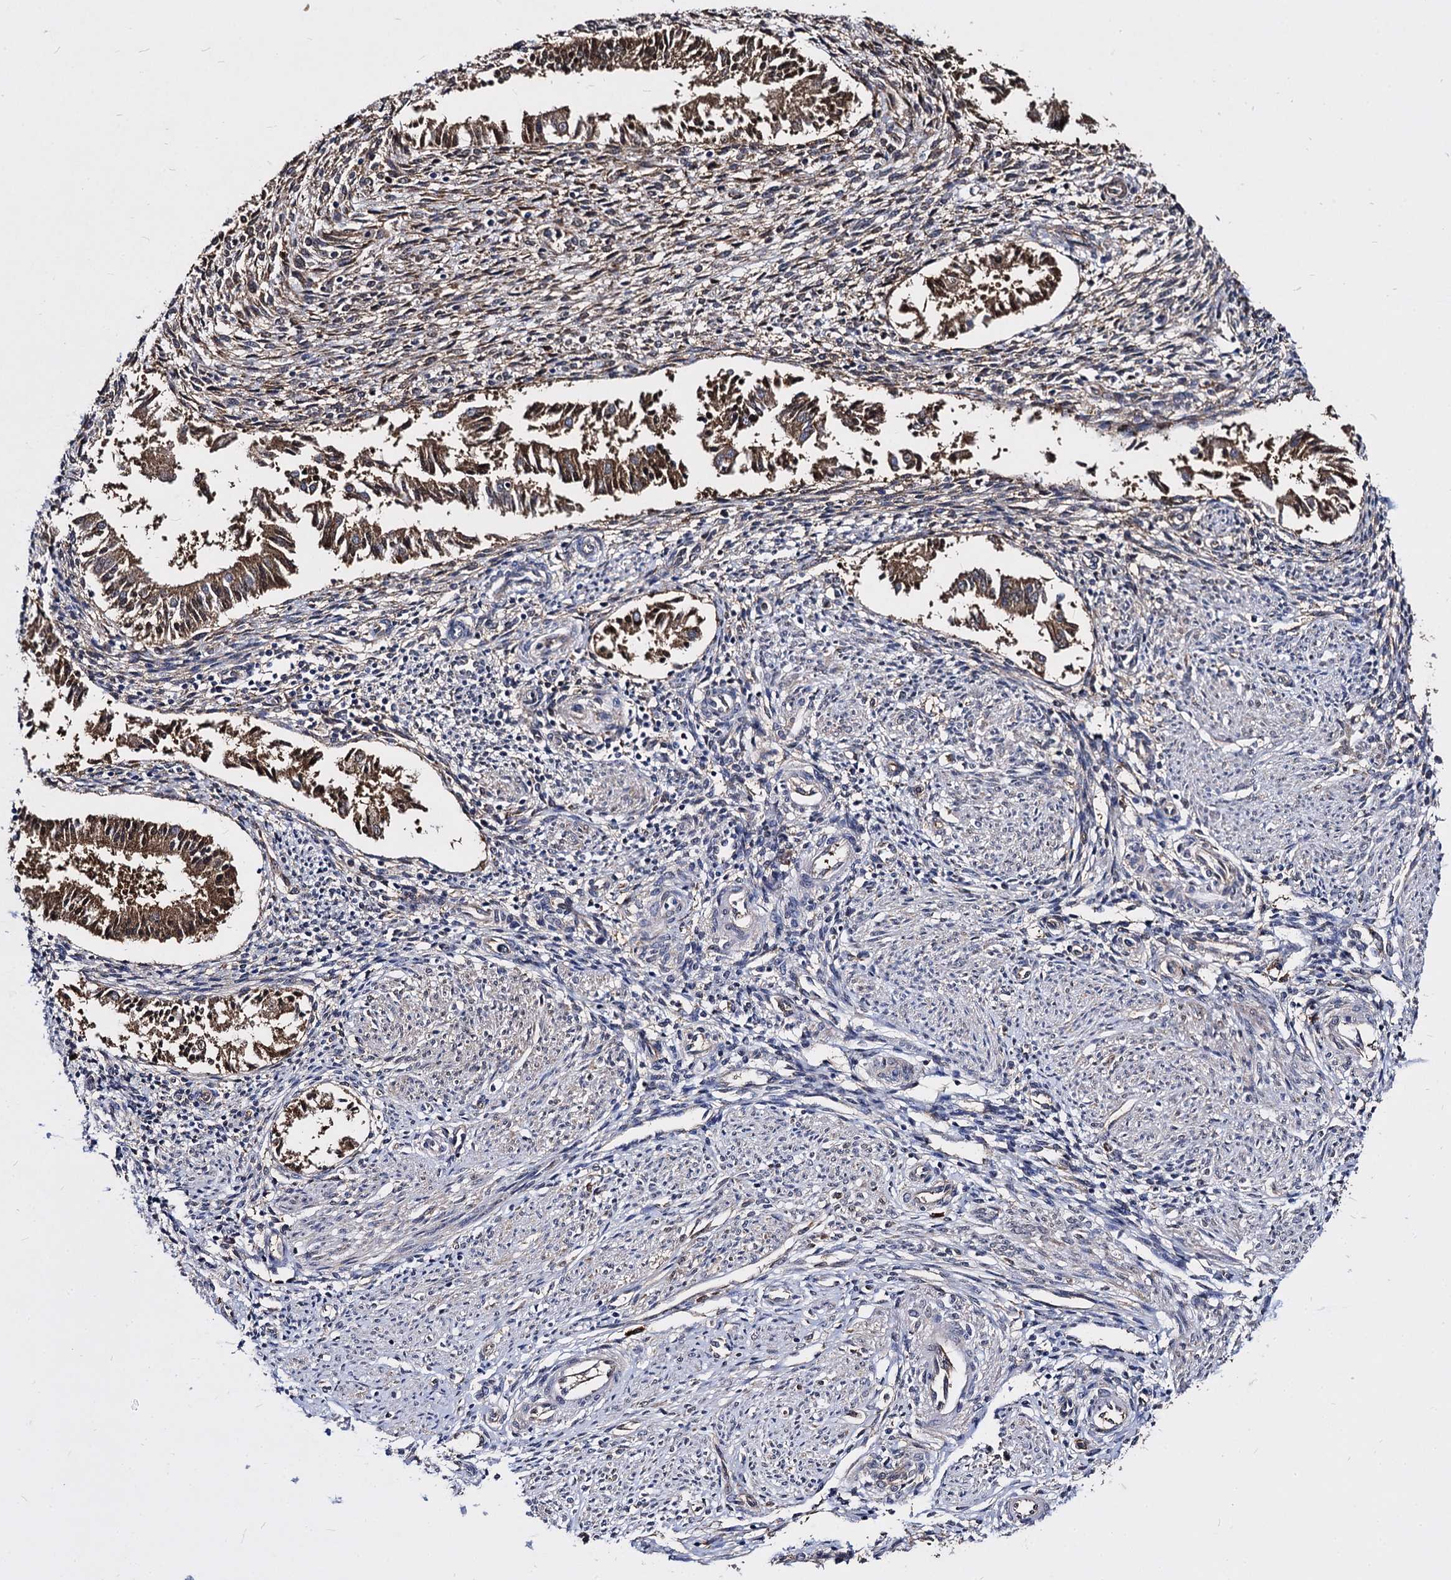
{"staining": {"intensity": "moderate", "quantity": "<25%", "location": "cytoplasmic/membranous"}, "tissue": "endometrium", "cell_type": "Cells in endometrial stroma", "image_type": "normal", "snomed": [{"axis": "morphology", "description": "Normal tissue, NOS"}, {"axis": "topography", "description": "Uterus"}, {"axis": "topography", "description": "Endometrium"}], "caption": "Immunohistochemical staining of unremarkable endometrium demonstrates <25% levels of moderate cytoplasmic/membranous protein positivity in approximately <25% of cells in endometrial stroma. The protein is shown in brown color, while the nuclei are stained blue.", "gene": "NME1", "patient": {"sex": "female", "age": 48}}